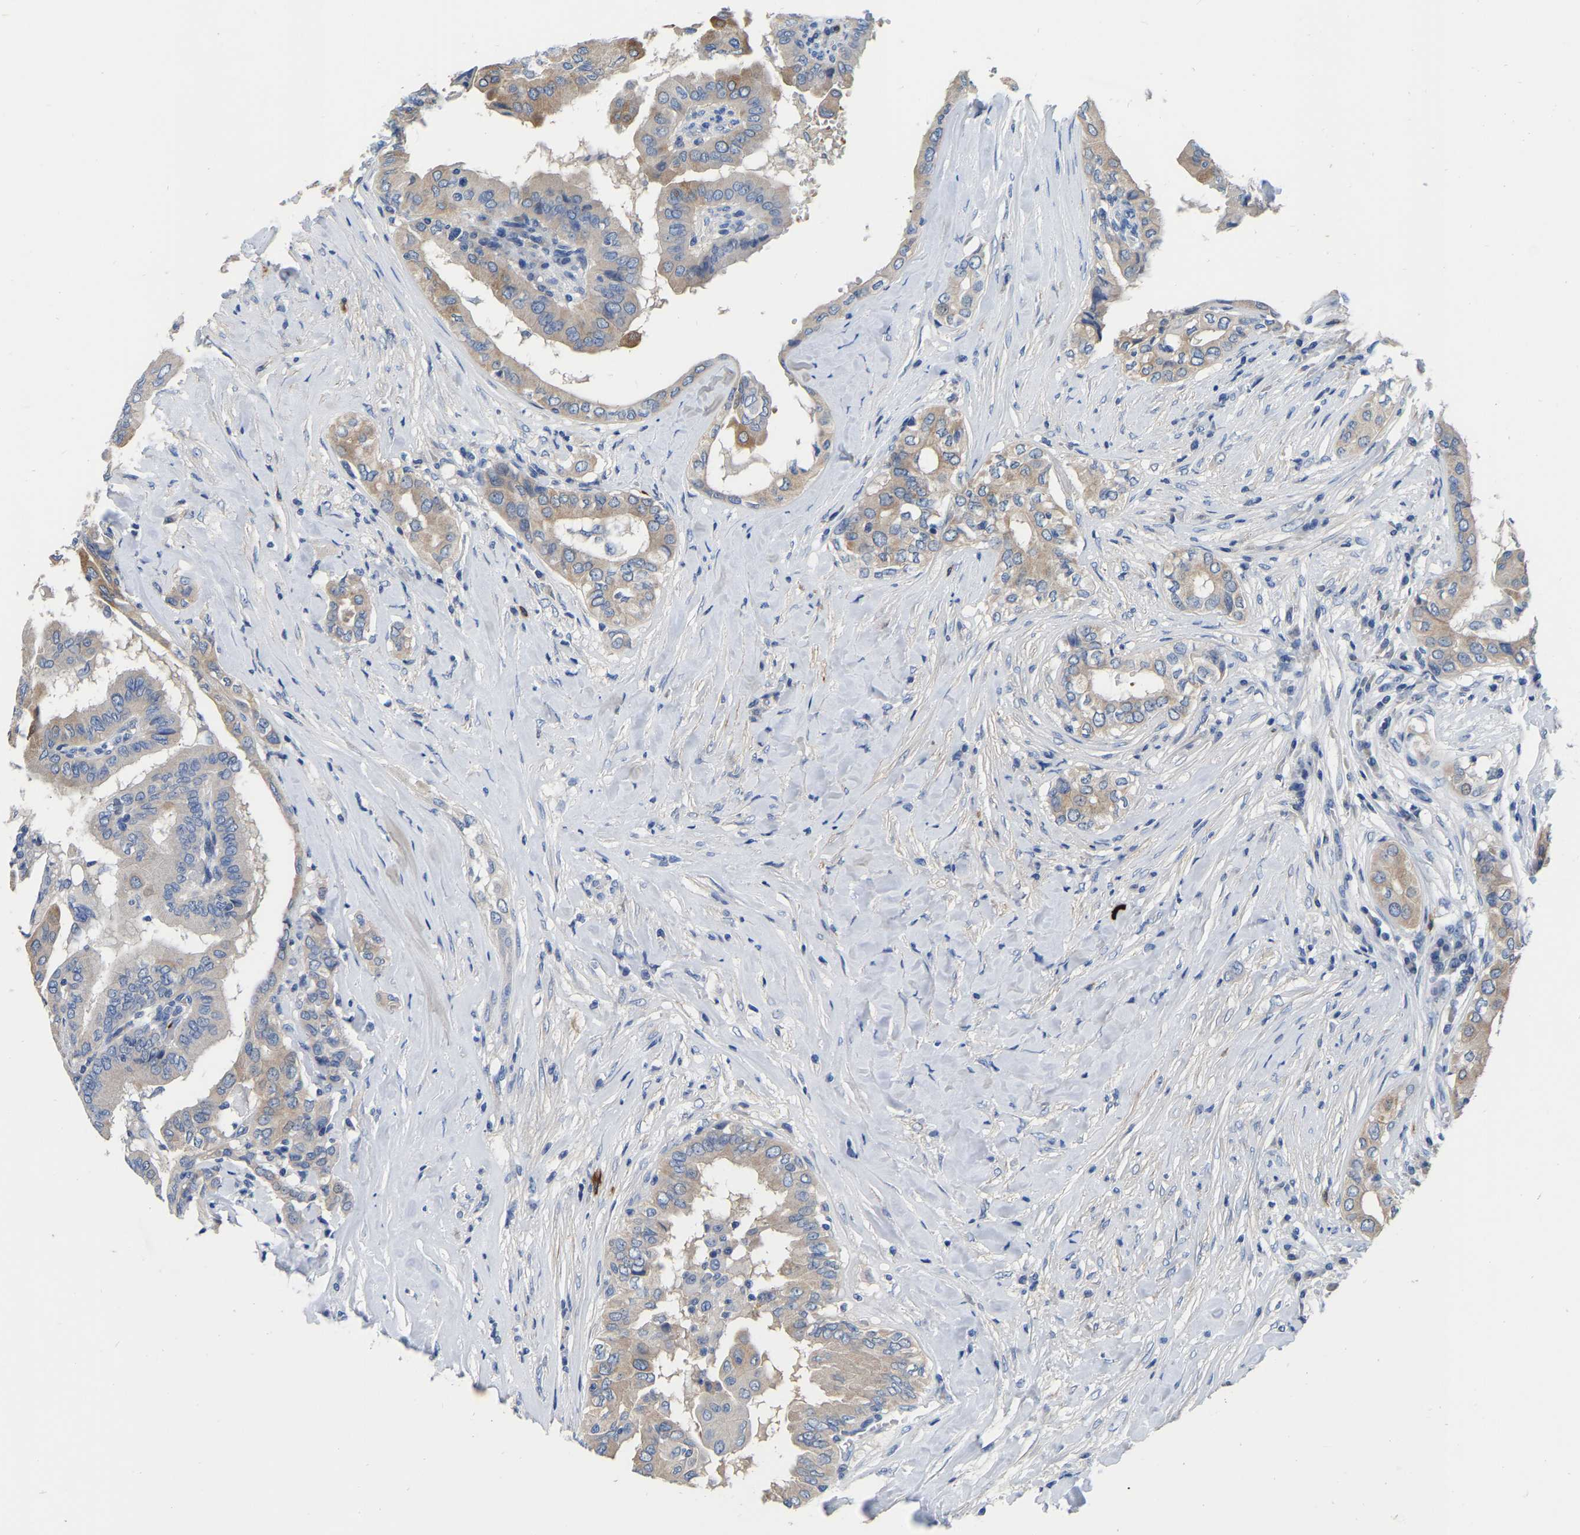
{"staining": {"intensity": "weak", "quantity": ">75%", "location": "cytoplasmic/membranous"}, "tissue": "thyroid cancer", "cell_type": "Tumor cells", "image_type": "cancer", "snomed": [{"axis": "morphology", "description": "Papillary adenocarcinoma, NOS"}, {"axis": "topography", "description": "Thyroid gland"}], "caption": "Thyroid cancer stained for a protein demonstrates weak cytoplasmic/membranous positivity in tumor cells.", "gene": "RAB27B", "patient": {"sex": "male", "age": 33}}